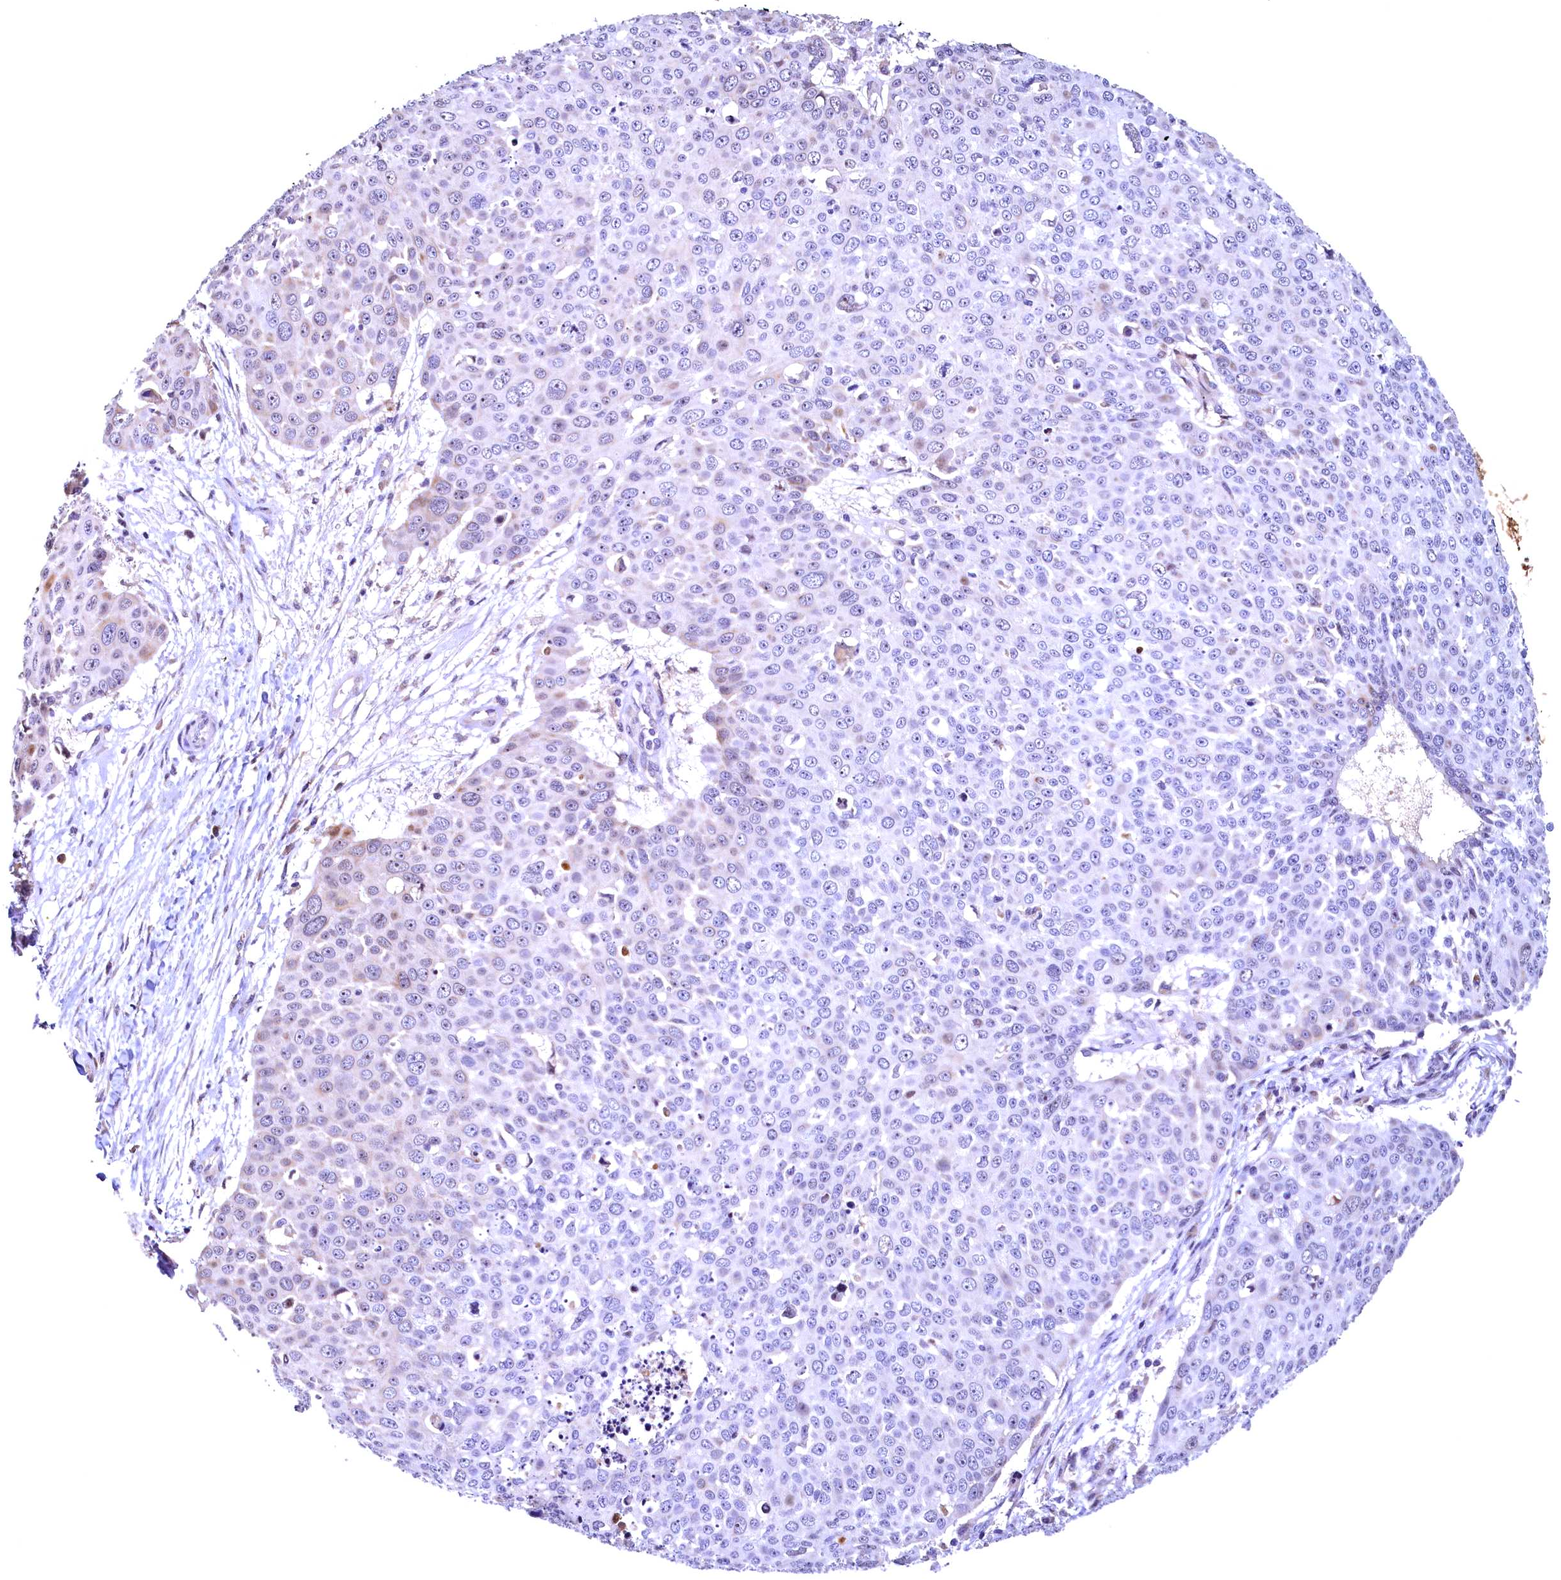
{"staining": {"intensity": "negative", "quantity": "none", "location": "none"}, "tissue": "skin cancer", "cell_type": "Tumor cells", "image_type": "cancer", "snomed": [{"axis": "morphology", "description": "Squamous cell carcinoma, NOS"}, {"axis": "topography", "description": "Skin"}], "caption": "High power microscopy image of an immunohistochemistry histopathology image of squamous cell carcinoma (skin), revealing no significant staining in tumor cells. (DAB (3,3'-diaminobenzidine) immunohistochemistry (IHC) with hematoxylin counter stain).", "gene": "LATS2", "patient": {"sex": "male", "age": 71}}